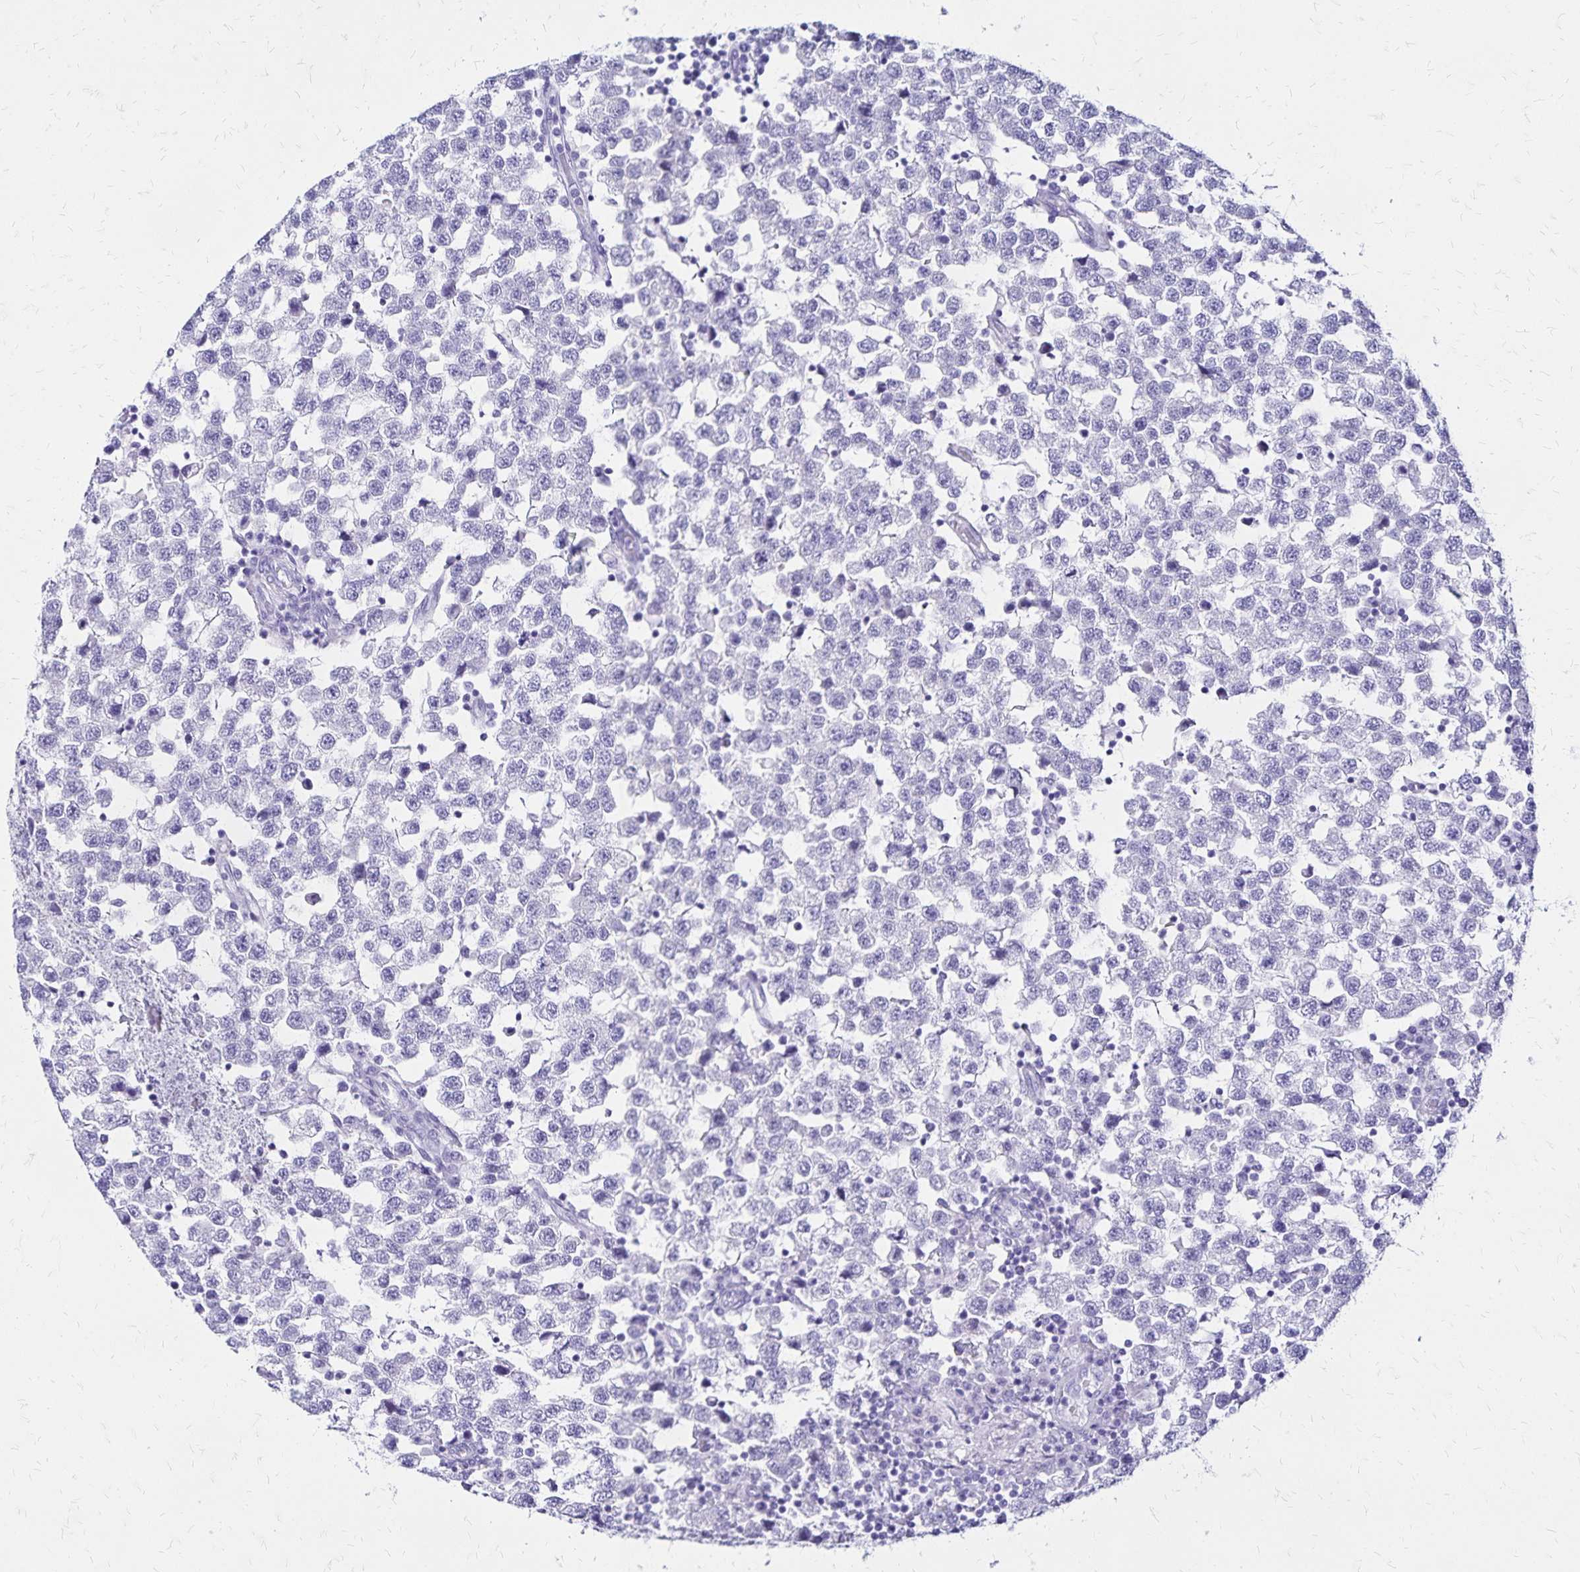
{"staining": {"intensity": "negative", "quantity": "none", "location": "none"}, "tissue": "testis cancer", "cell_type": "Tumor cells", "image_type": "cancer", "snomed": [{"axis": "morphology", "description": "Seminoma, NOS"}, {"axis": "topography", "description": "Testis"}], "caption": "A photomicrograph of human testis seminoma is negative for staining in tumor cells.", "gene": "LIN28B", "patient": {"sex": "male", "age": 34}}